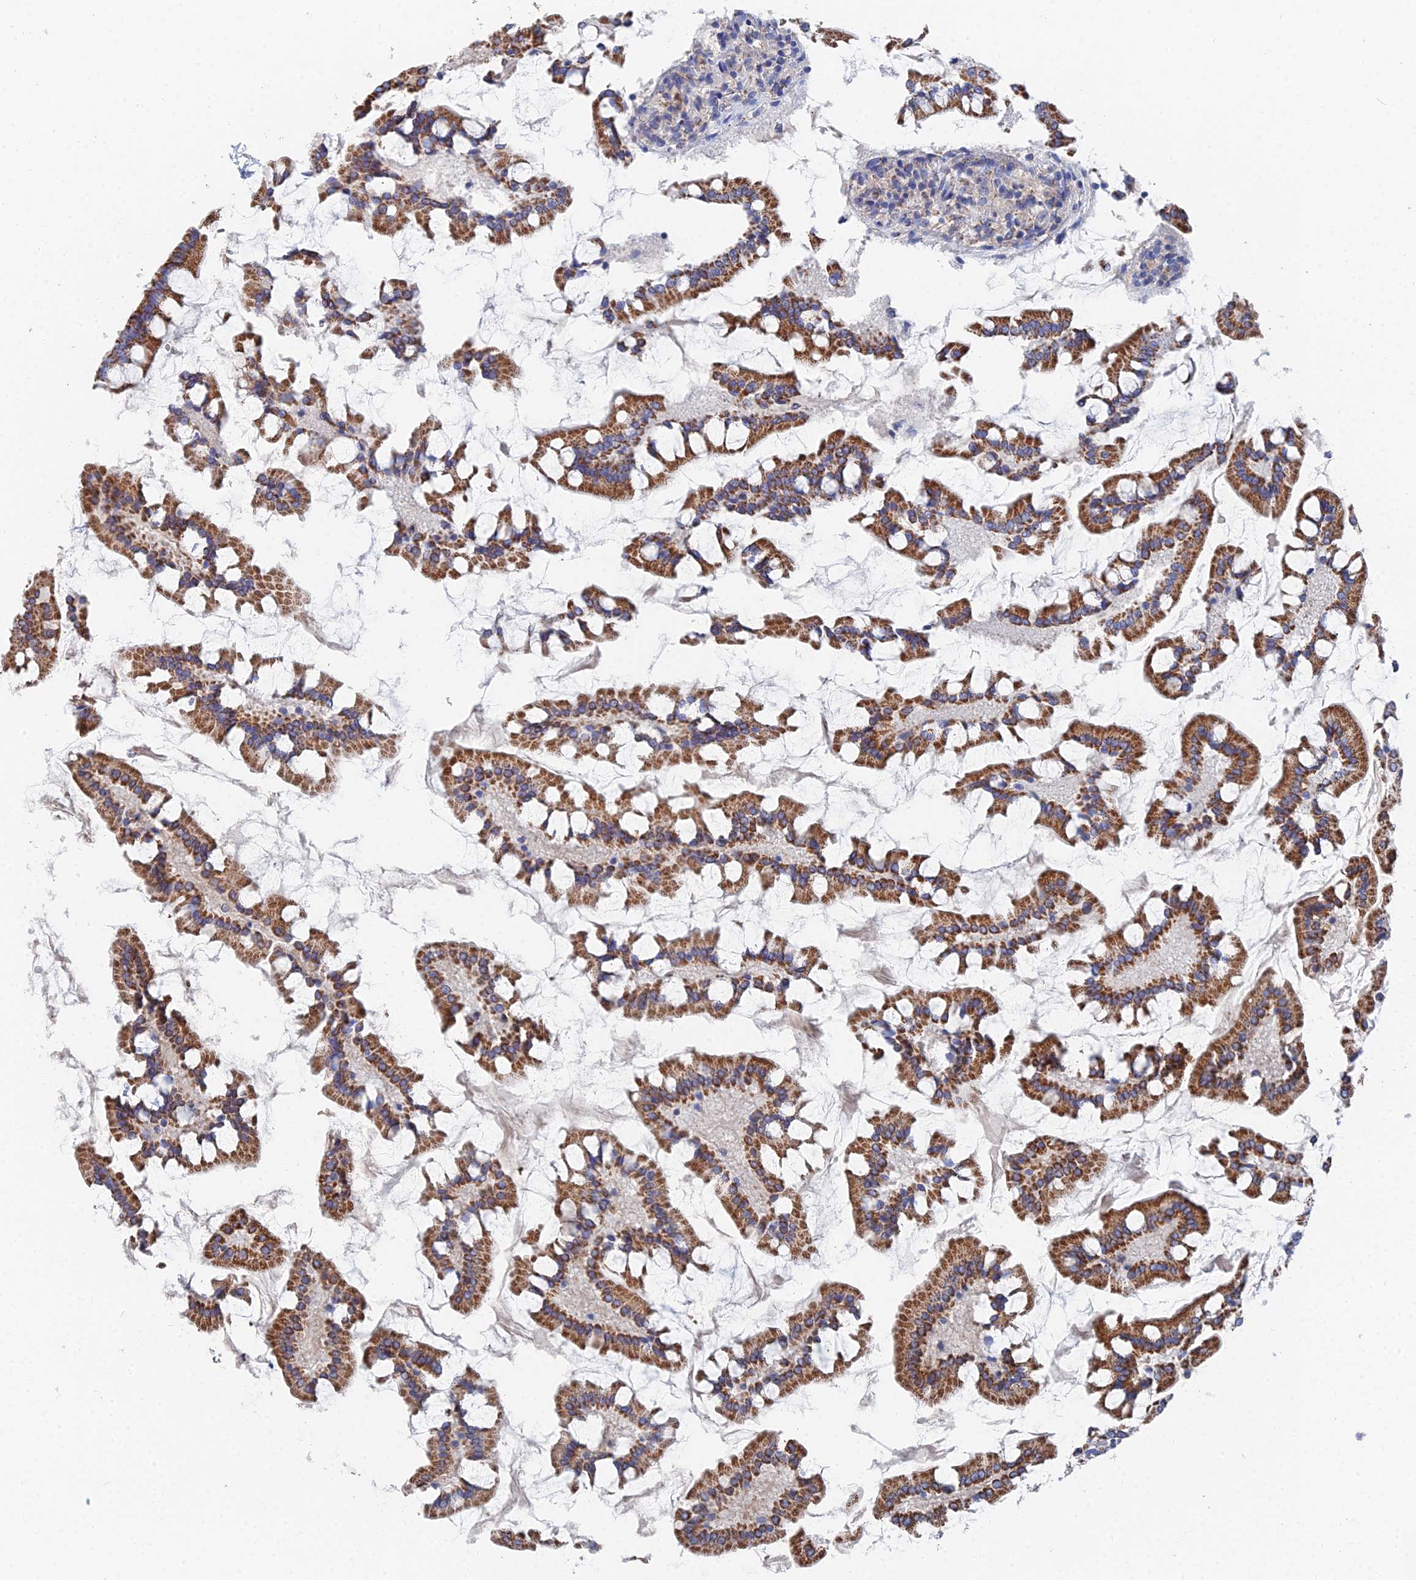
{"staining": {"intensity": "strong", "quantity": ">75%", "location": "cytoplasmic/membranous"}, "tissue": "small intestine", "cell_type": "Glandular cells", "image_type": "normal", "snomed": [{"axis": "morphology", "description": "Normal tissue, NOS"}, {"axis": "topography", "description": "Small intestine"}], "caption": "Immunohistochemistry (IHC) of unremarkable small intestine demonstrates high levels of strong cytoplasmic/membranous expression in approximately >75% of glandular cells. (Brightfield microscopy of DAB IHC at high magnification).", "gene": "IFT80", "patient": {"sex": "male", "age": 41}}